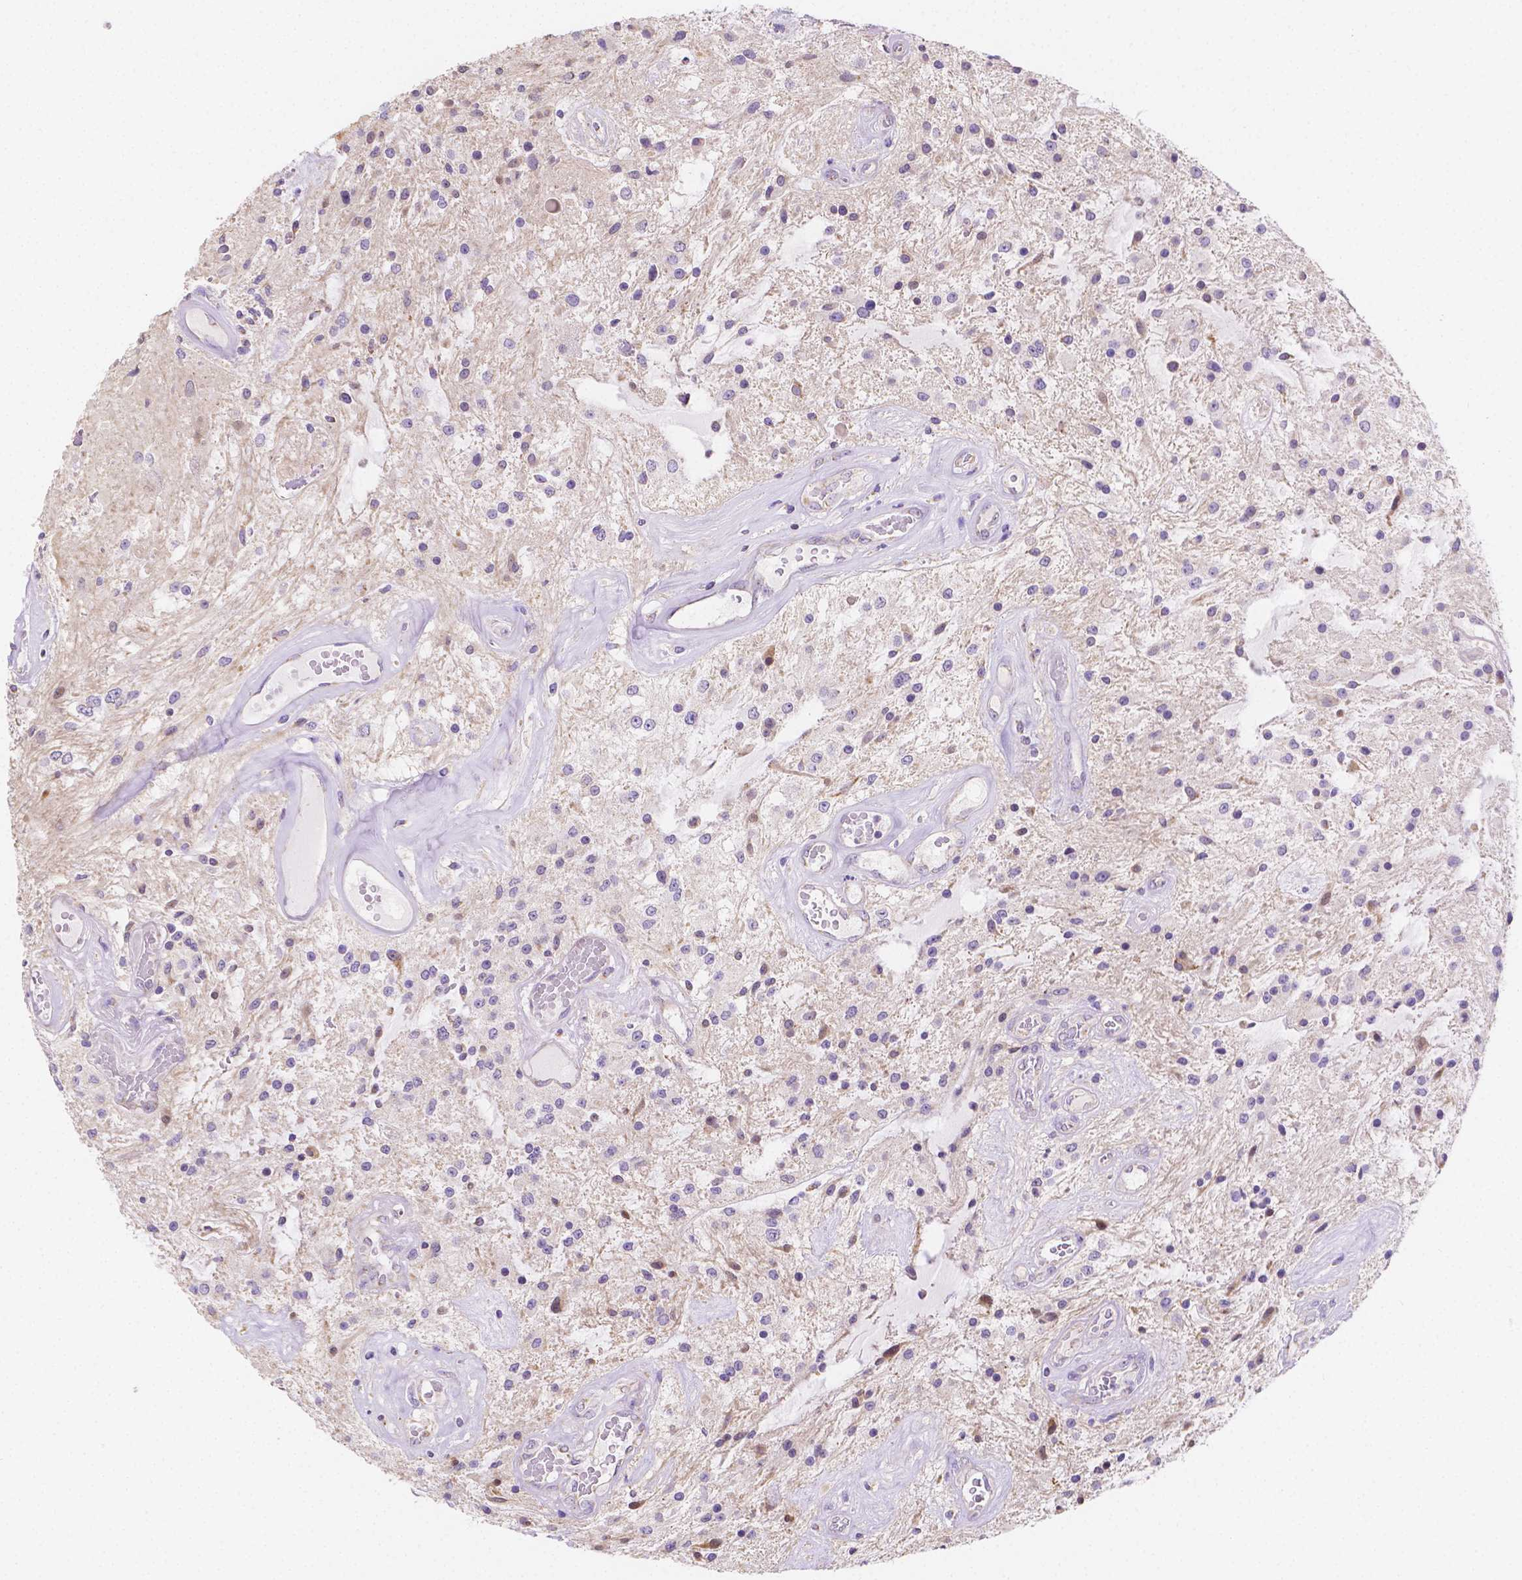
{"staining": {"intensity": "negative", "quantity": "none", "location": "none"}, "tissue": "glioma", "cell_type": "Tumor cells", "image_type": "cancer", "snomed": [{"axis": "morphology", "description": "Glioma, malignant, Low grade"}, {"axis": "topography", "description": "Cerebellum"}], "caption": "Tumor cells show no significant protein expression in glioma. (Stains: DAB (3,3'-diaminobenzidine) IHC with hematoxylin counter stain, Microscopy: brightfield microscopy at high magnification).", "gene": "TMEM130", "patient": {"sex": "female", "age": 14}}